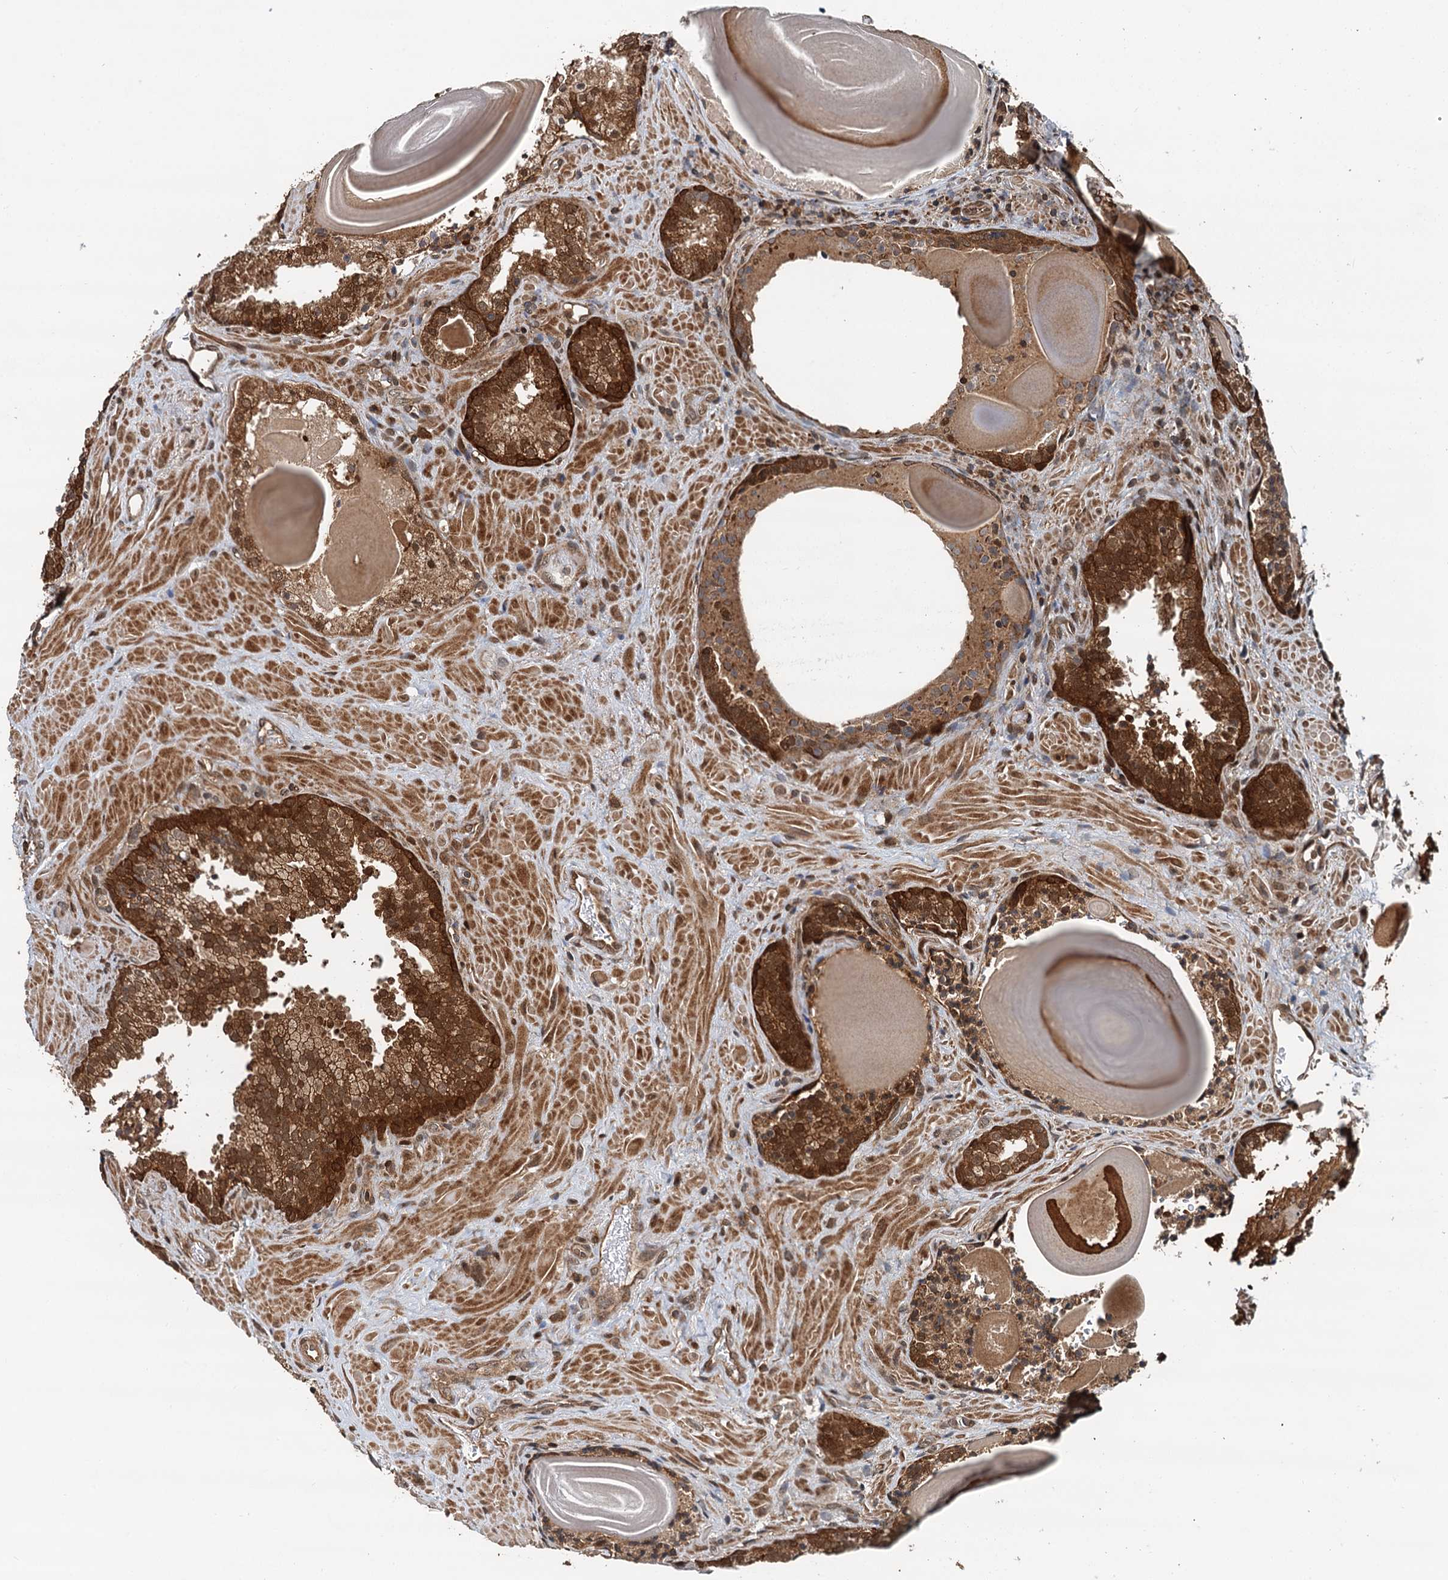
{"staining": {"intensity": "strong", "quantity": ">75%", "location": "cytoplasmic/membranous"}, "tissue": "prostate cancer", "cell_type": "Tumor cells", "image_type": "cancer", "snomed": [{"axis": "morphology", "description": "Adenocarcinoma, High grade"}, {"axis": "topography", "description": "Prostate"}], "caption": "Prostate cancer stained with a protein marker reveals strong staining in tumor cells.", "gene": "STUB1", "patient": {"sex": "male", "age": 66}}